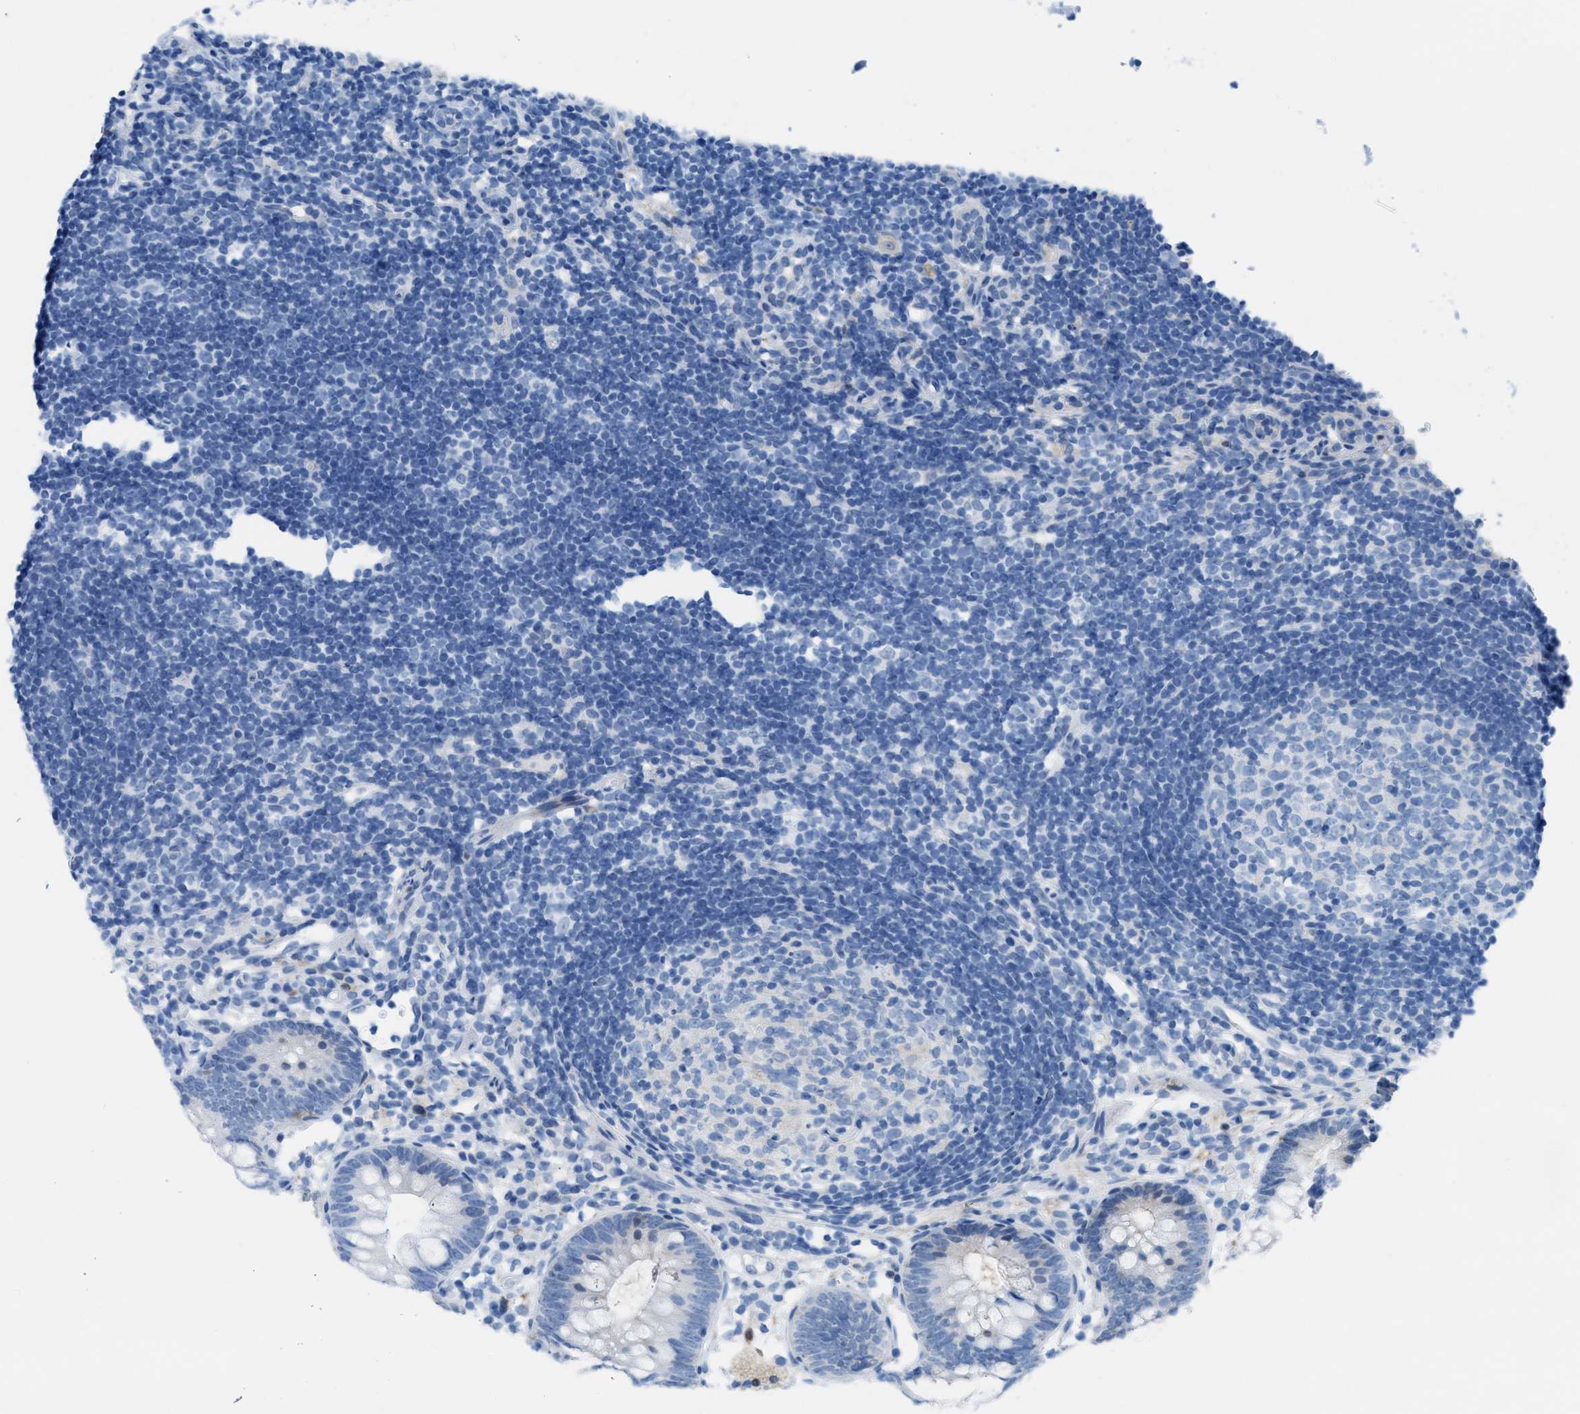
{"staining": {"intensity": "negative", "quantity": "none", "location": "none"}, "tissue": "appendix", "cell_type": "Glandular cells", "image_type": "normal", "snomed": [{"axis": "morphology", "description": "Normal tissue, NOS"}, {"axis": "topography", "description": "Appendix"}], "caption": "This is a histopathology image of immunohistochemistry (IHC) staining of unremarkable appendix, which shows no positivity in glandular cells. Nuclei are stained in blue.", "gene": "ASGR1", "patient": {"sex": "female", "age": 20}}